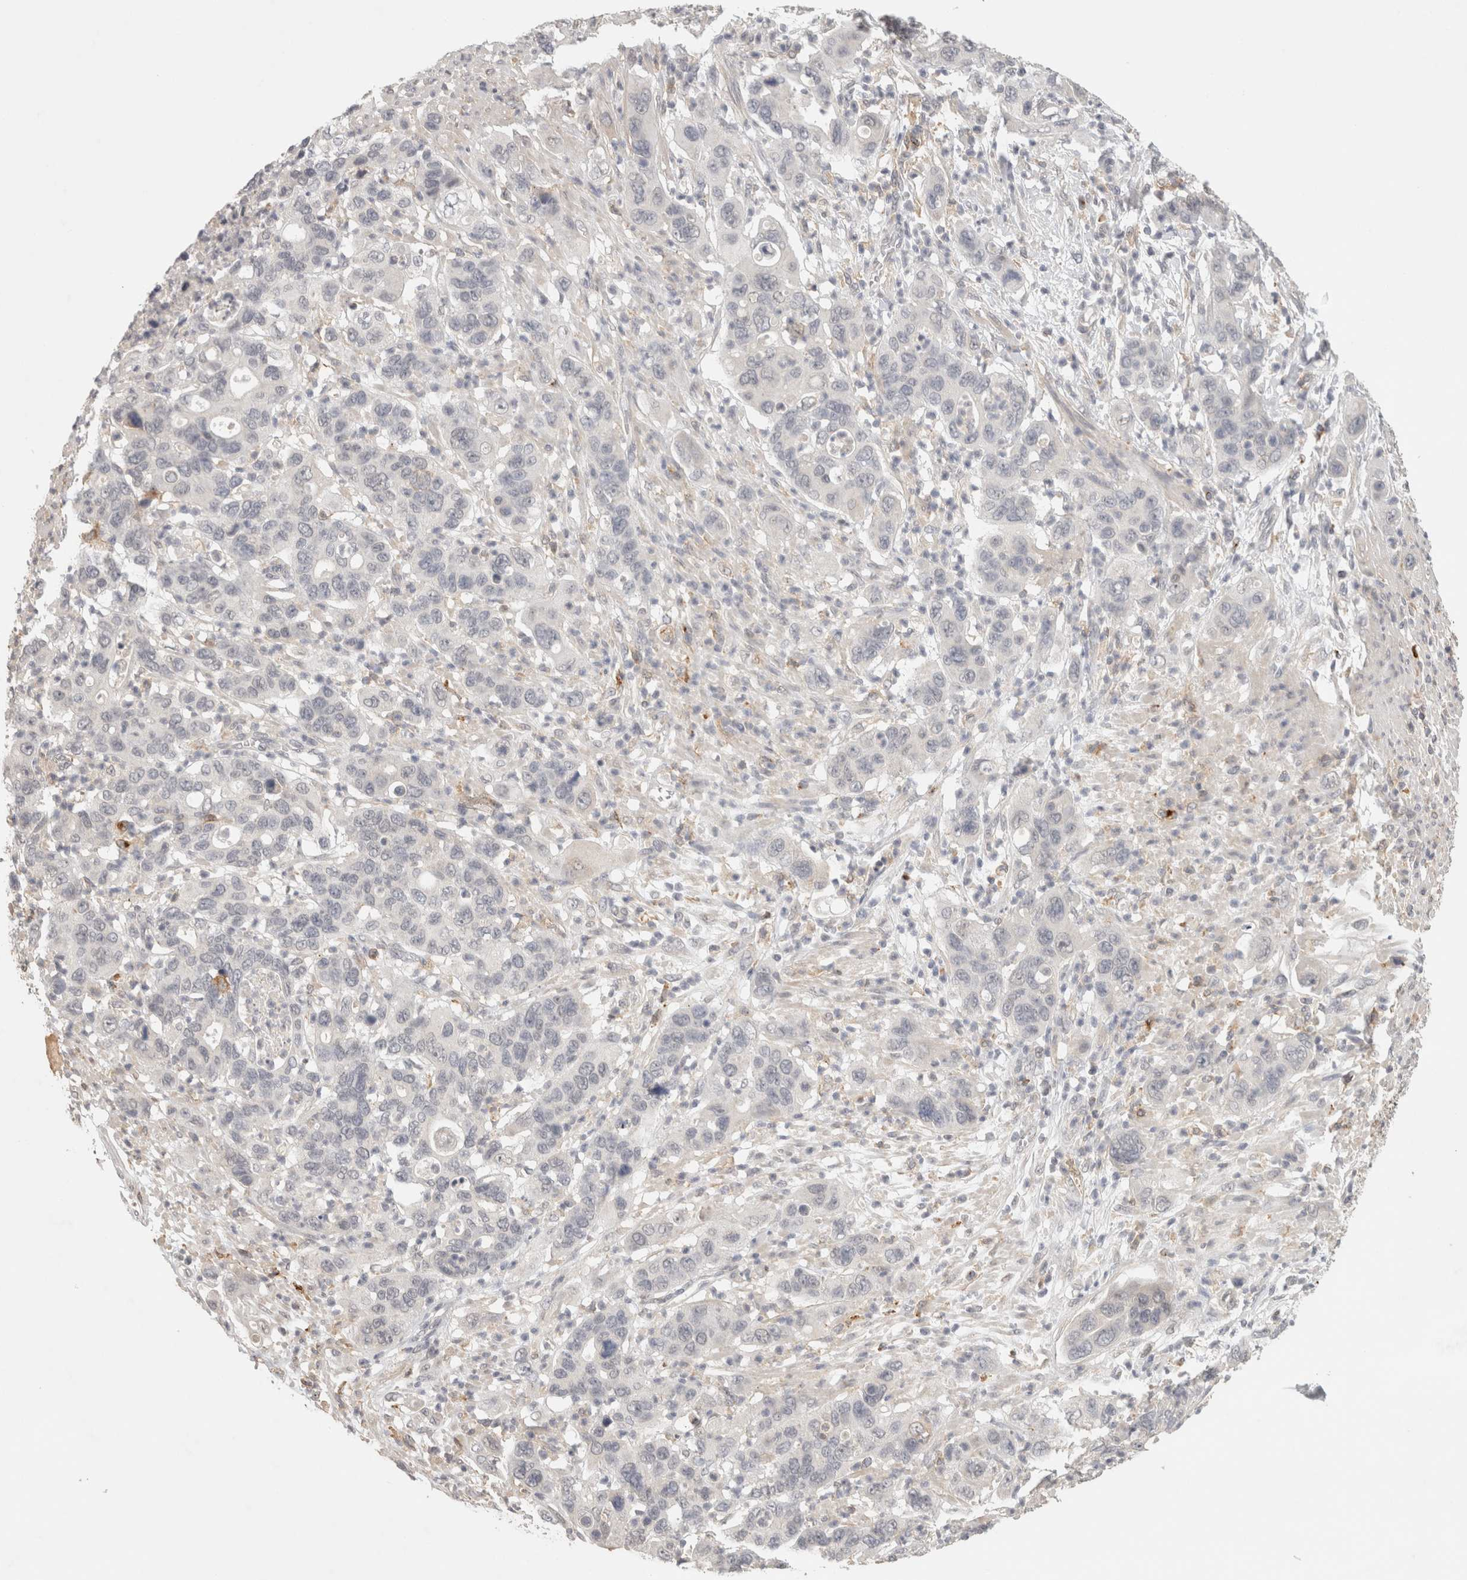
{"staining": {"intensity": "negative", "quantity": "none", "location": "none"}, "tissue": "pancreatic cancer", "cell_type": "Tumor cells", "image_type": "cancer", "snomed": [{"axis": "morphology", "description": "Adenocarcinoma, NOS"}, {"axis": "topography", "description": "Pancreas"}], "caption": "DAB (3,3'-diaminobenzidine) immunohistochemical staining of human pancreatic adenocarcinoma displays no significant positivity in tumor cells.", "gene": "HAVCR2", "patient": {"sex": "female", "age": 71}}